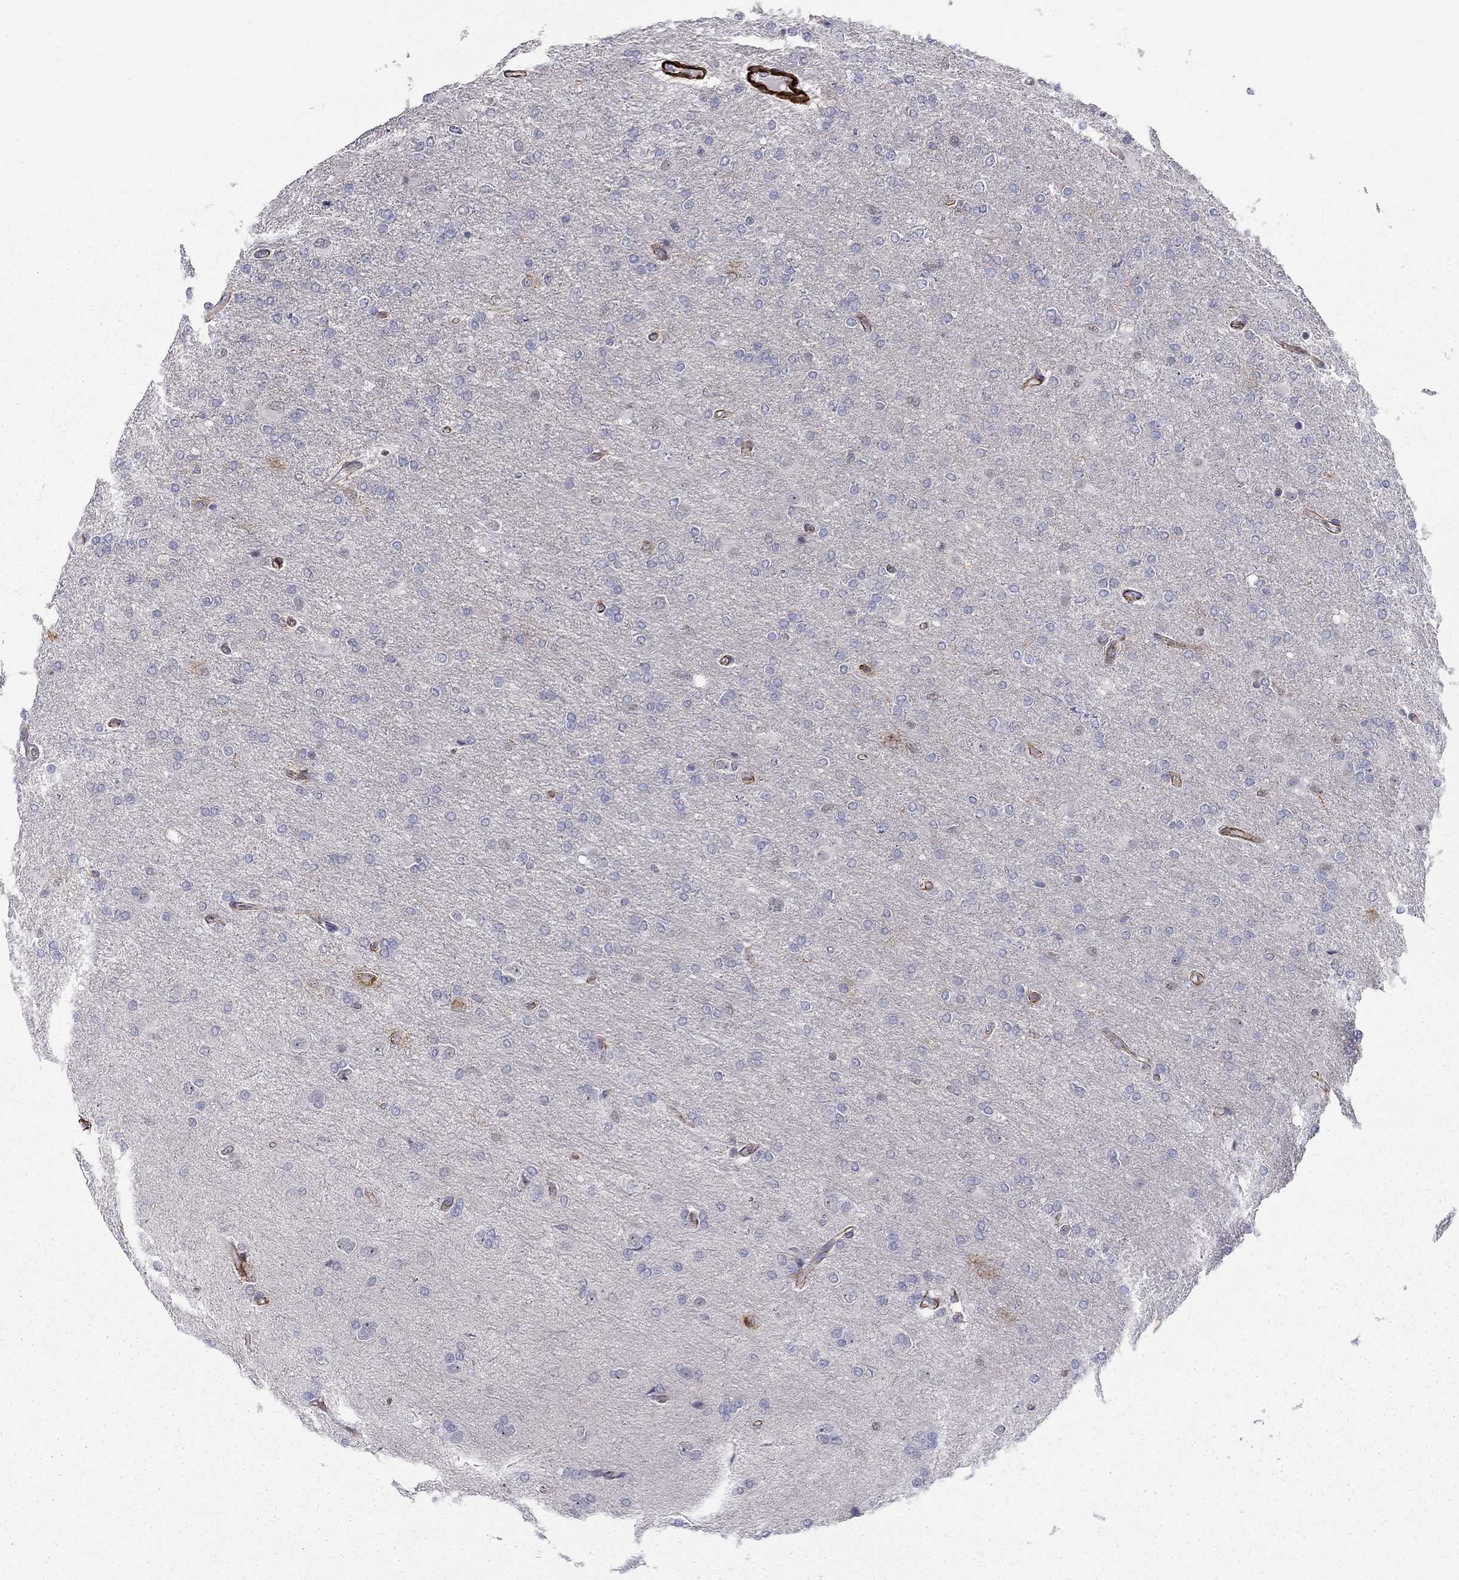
{"staining": {"intensity": "negative", "quantity": "none", "location": "none"}, "tissue": "glioma", "cell_type": "Tumor cells", "image_type": "cancer", "snomed": [{"axis": "morphology", "description": "Glioma, malignant, High grade"}, {"axis": "topography", "description": "Cerebral cortex"}], "caption": "Tumor cells are negative for brown protein staining in glioma.", "gene": "KRBA1", "patient": {"sex": "male", "age": 70}}